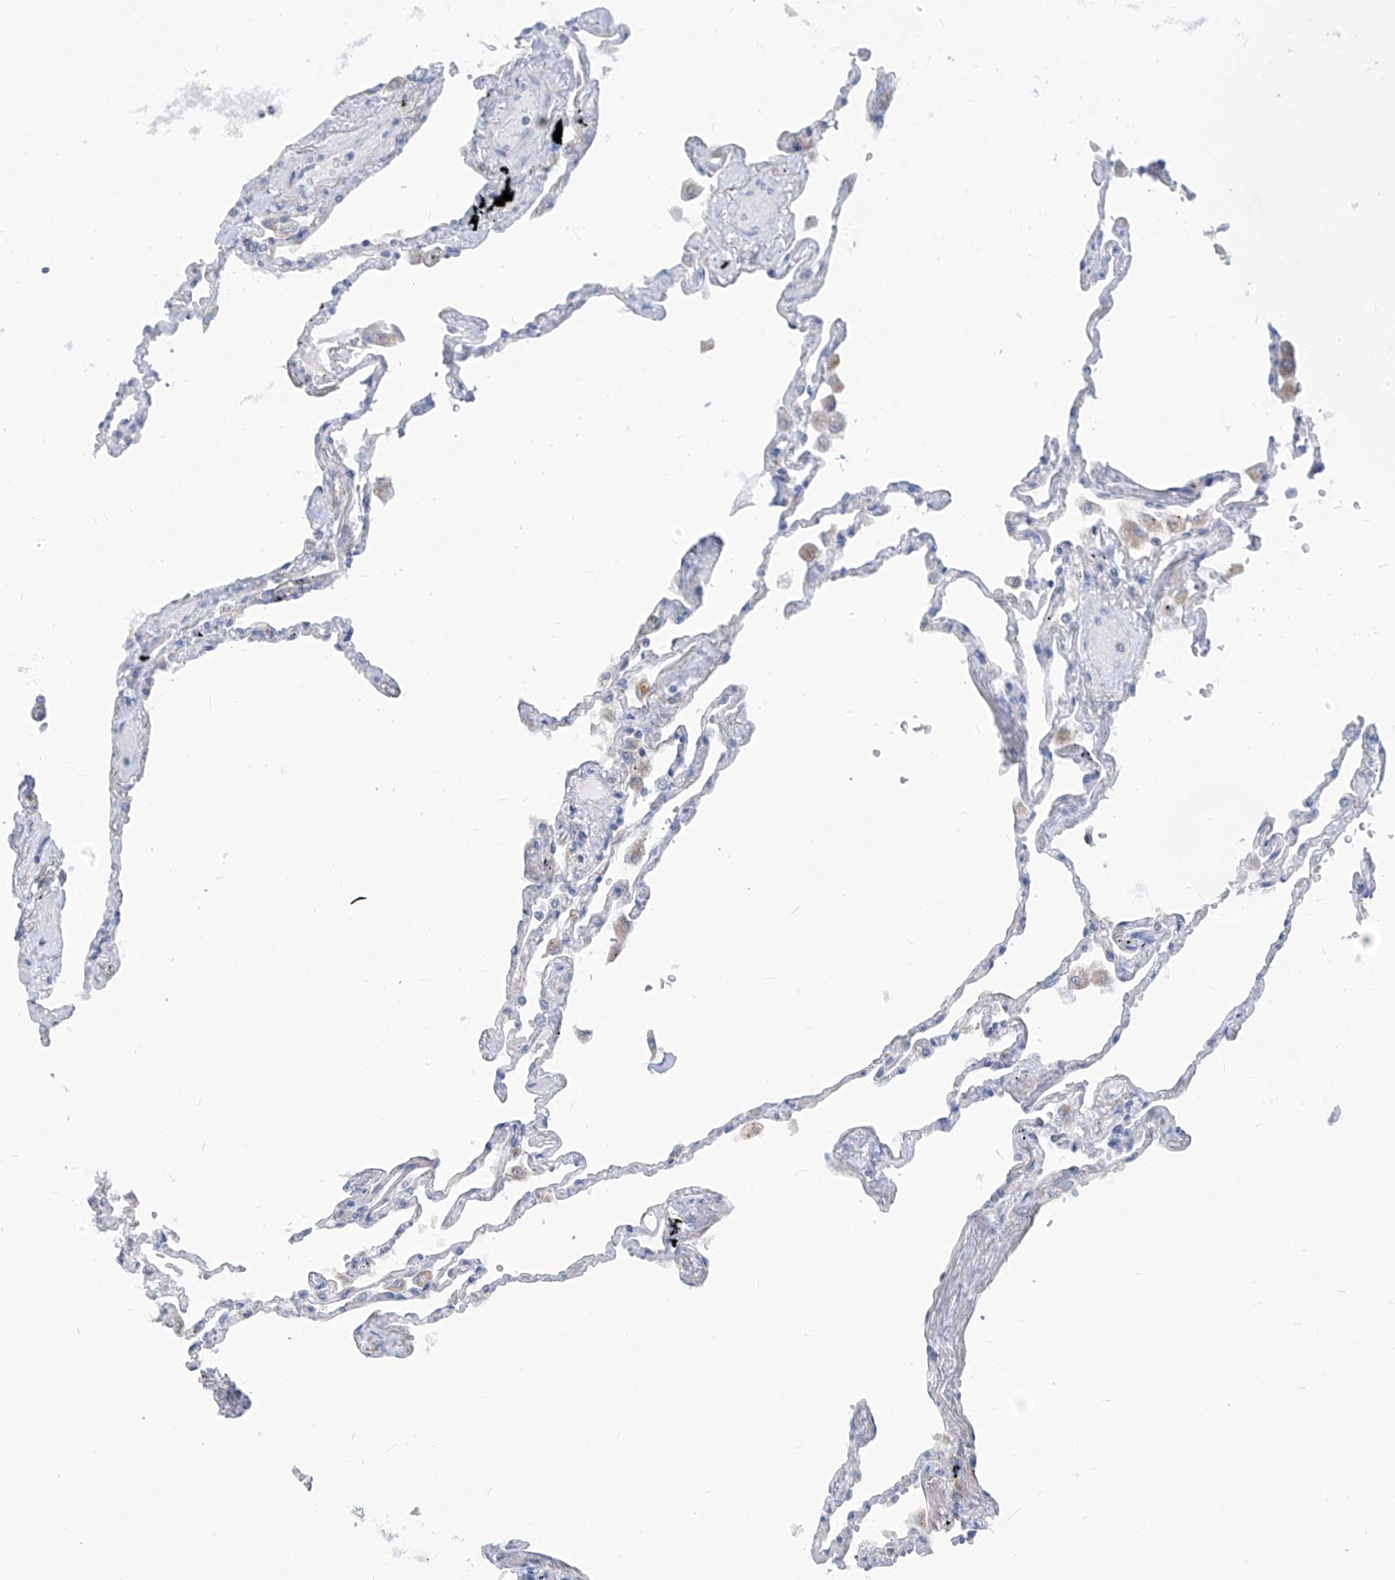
{"staining": {"intensity": "negative", "quantity": "none", "location": "none"}, "tissue": "lung", "cell_type": "Alveolar cells", "image_type": "normal", "snomed": [{"axis": "morphology", "description": "Normal tissue, NOS"}, {"axis": "topography", "description": "Lung"}], "caption": "This is a histopathology image of IHC staining of normal lung, which shows no staining in alveolar cells.", "gene": "ZNF404", "patient": {"sex": "female", "age": 67}}